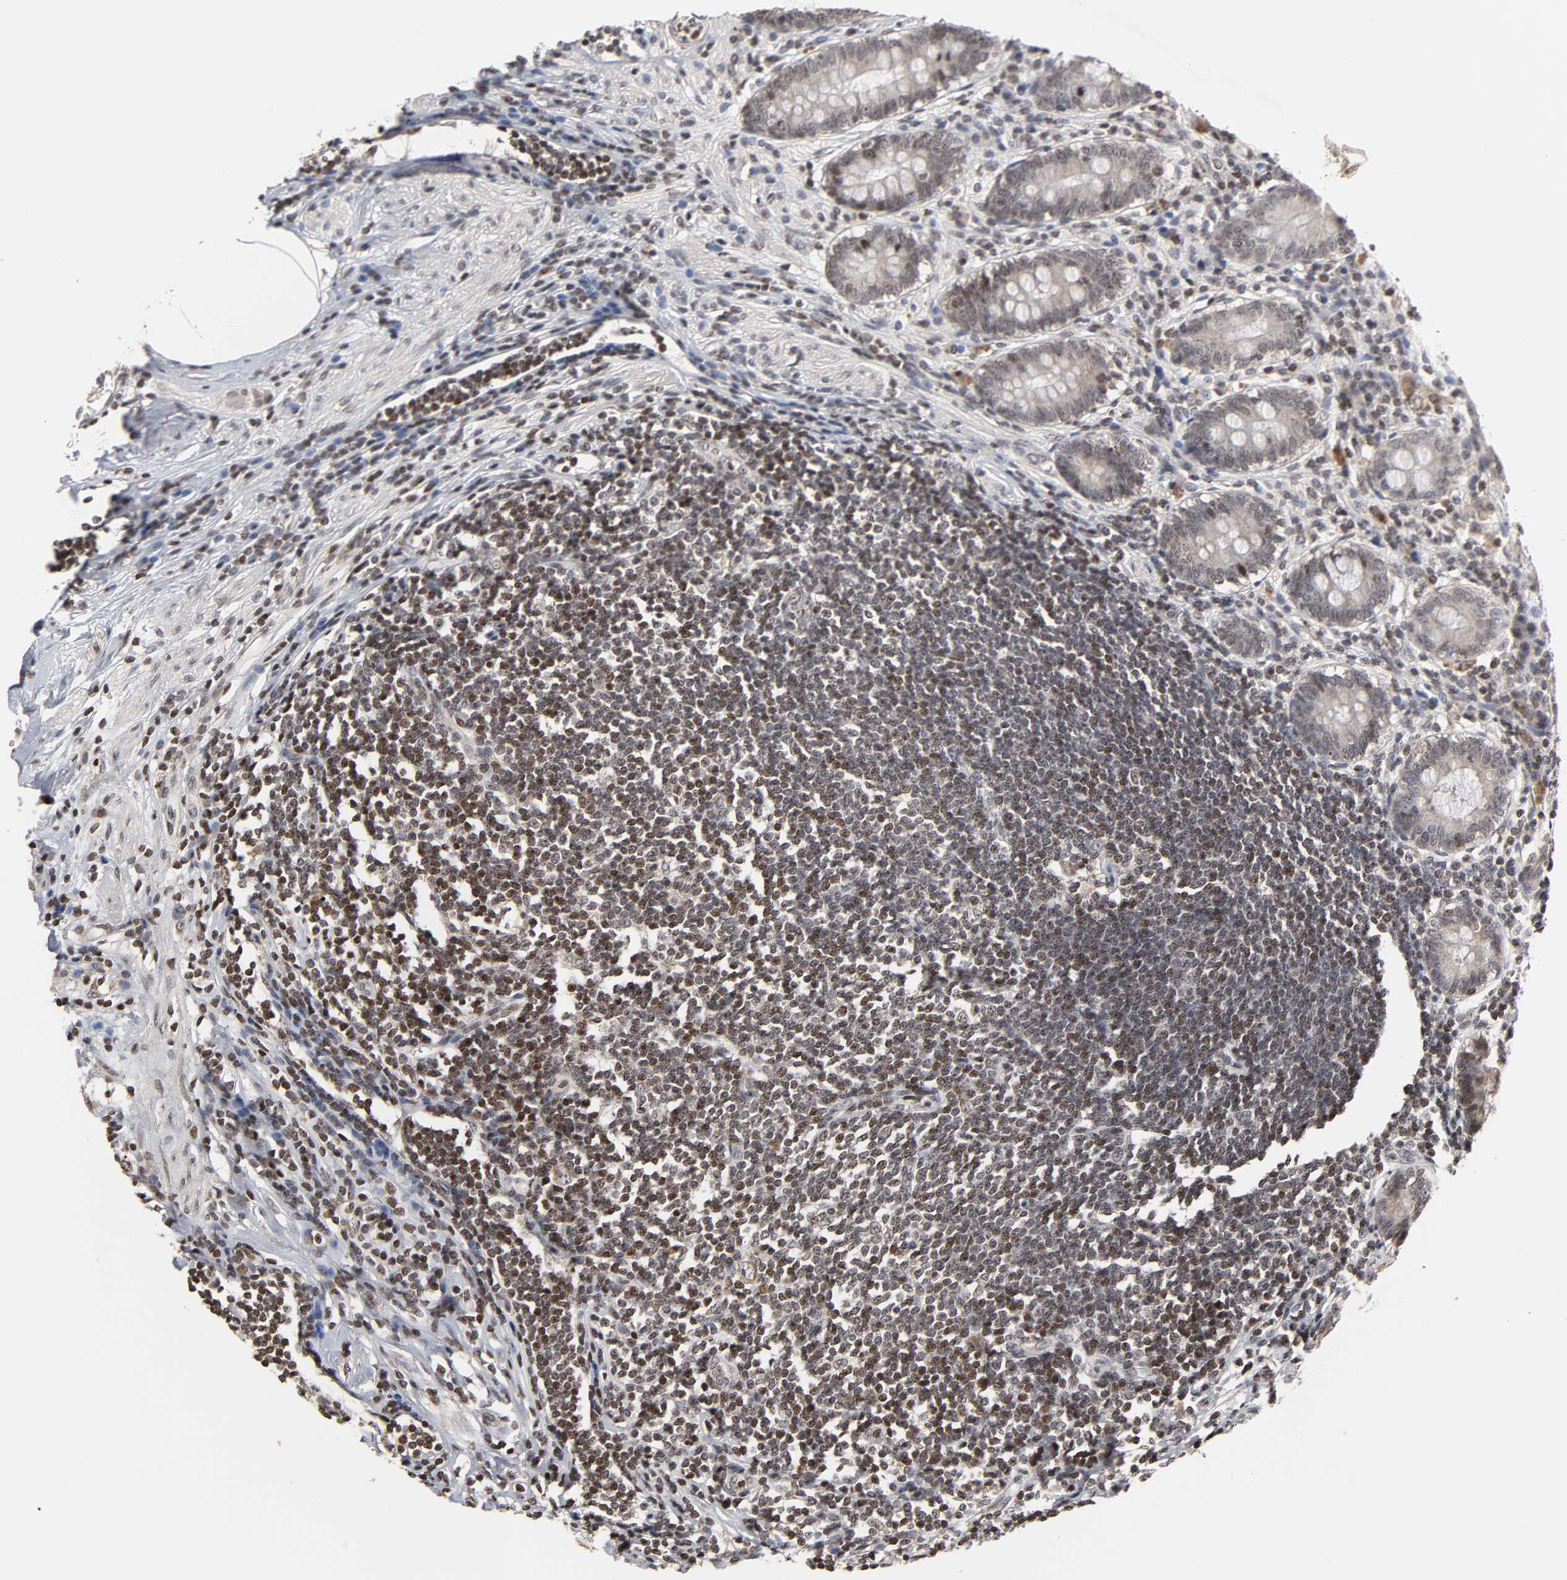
{"staining": {"intensity": "moderate", "quantity": "25%-75%", "location": "nuclear"}, "tissue": "appendix", "cell_type": "Glandular cells", "image_type": "normal", "snomed": [{"axis": "morphology", "description": "Normal tissue, NOS"}, {"axis": "topography", "description": "Appendix"}], "caption": "About 25%-75% of glandular cells in unremarkable human appendix display moderate nuclear protein positivity as visualized by brown immunohistochemical staining.", "gene": "ZNF473", "patient": {"sex": "female", "age": 50}}